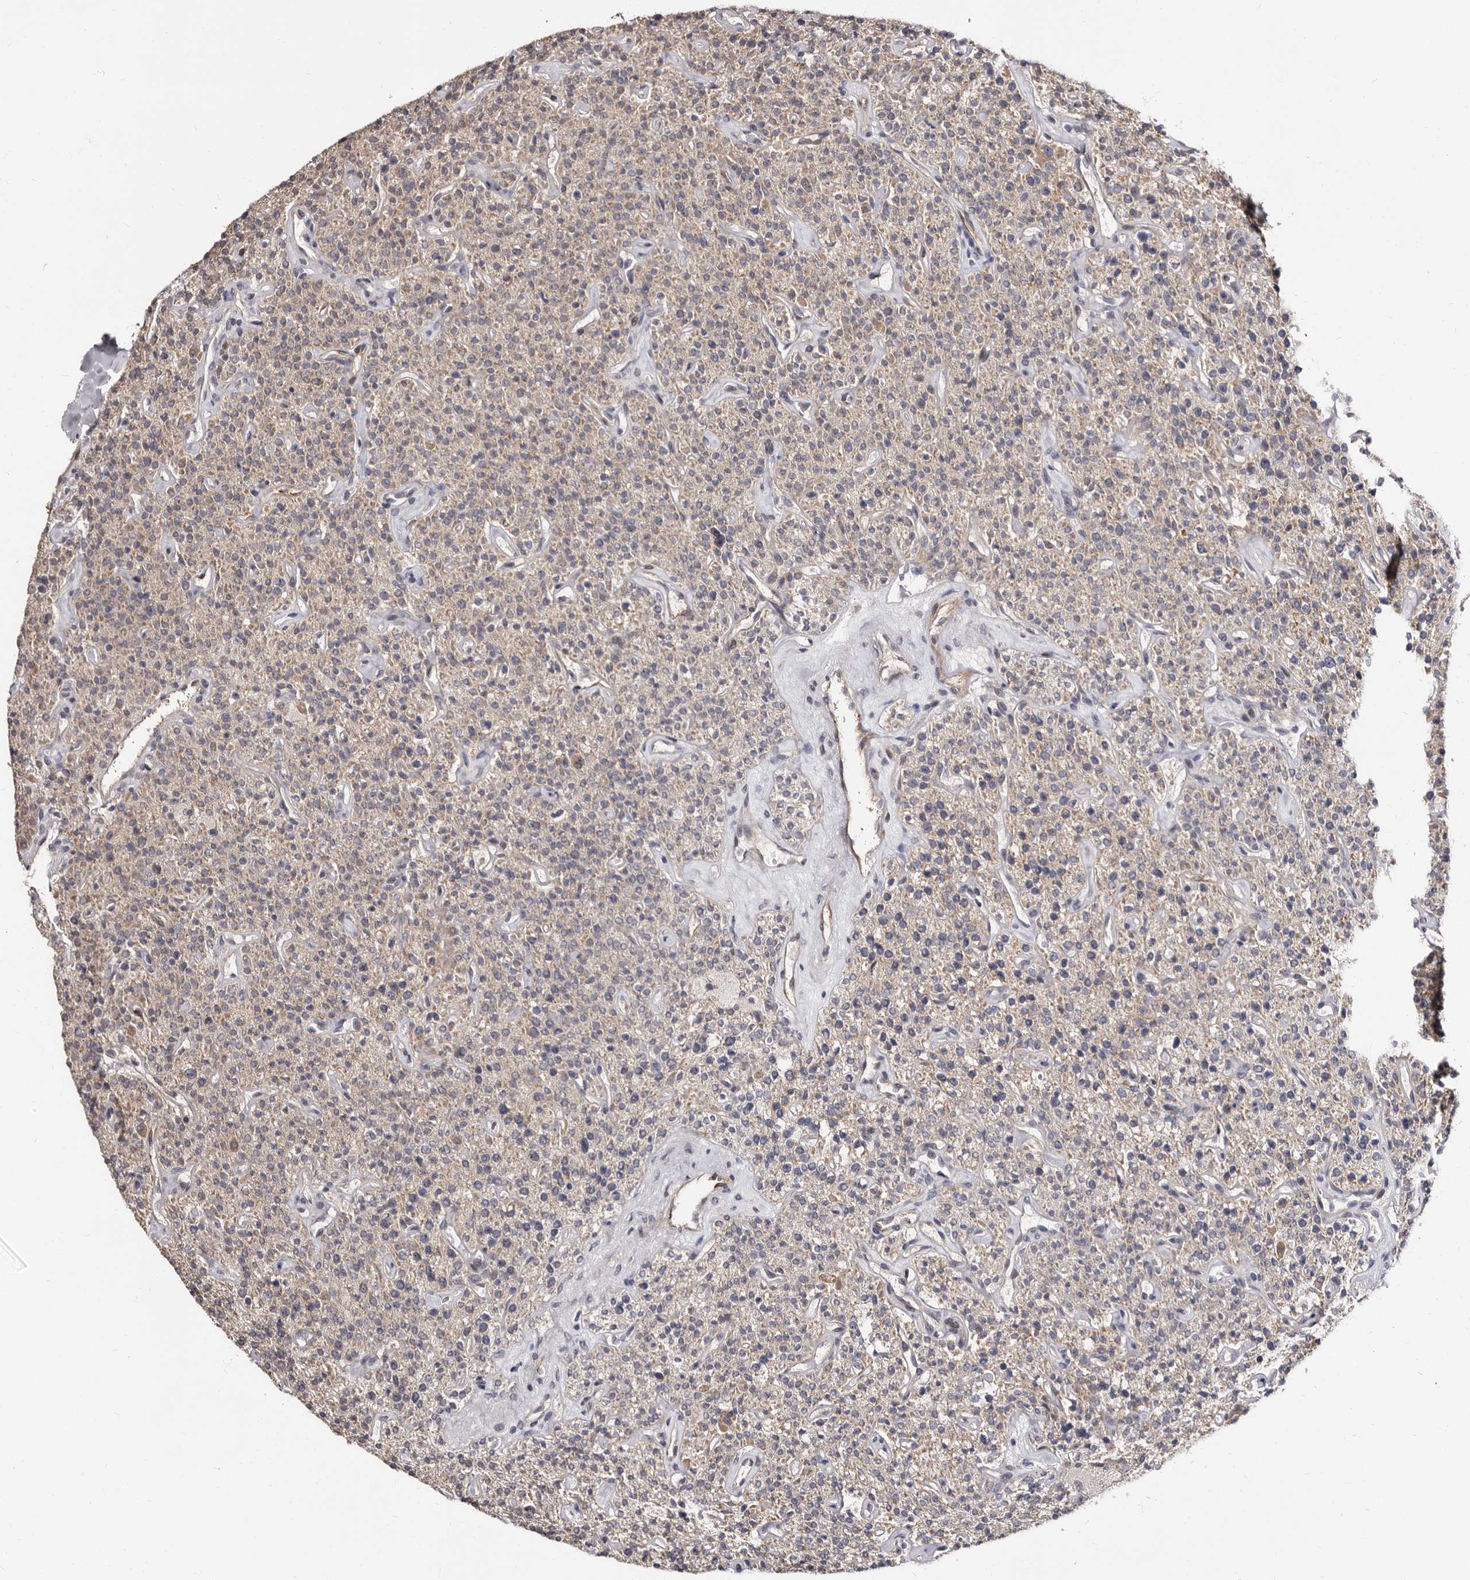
{"staining": {"intensity": "weak", "quantity": "25%-75%", "location": "cytoplasmic/membranous"}, "tissue": "parathyroid gland", "cell_type": "Glandular cells", "image_type": "normal", "snomed": [{"axis": "morphology", "description": "Normal tissue, NOS"}, {"axis": "topography", "description": "Parathyroid gland"}], "caption": "IHC of unremarkable parathyroid gland displays low levels of weak cytoplasmic/membranous staining in approximately 25%-75% of glandular cells.", "gene": "TBC1D22B", "patient": {"sex": "male", "age": 46}}